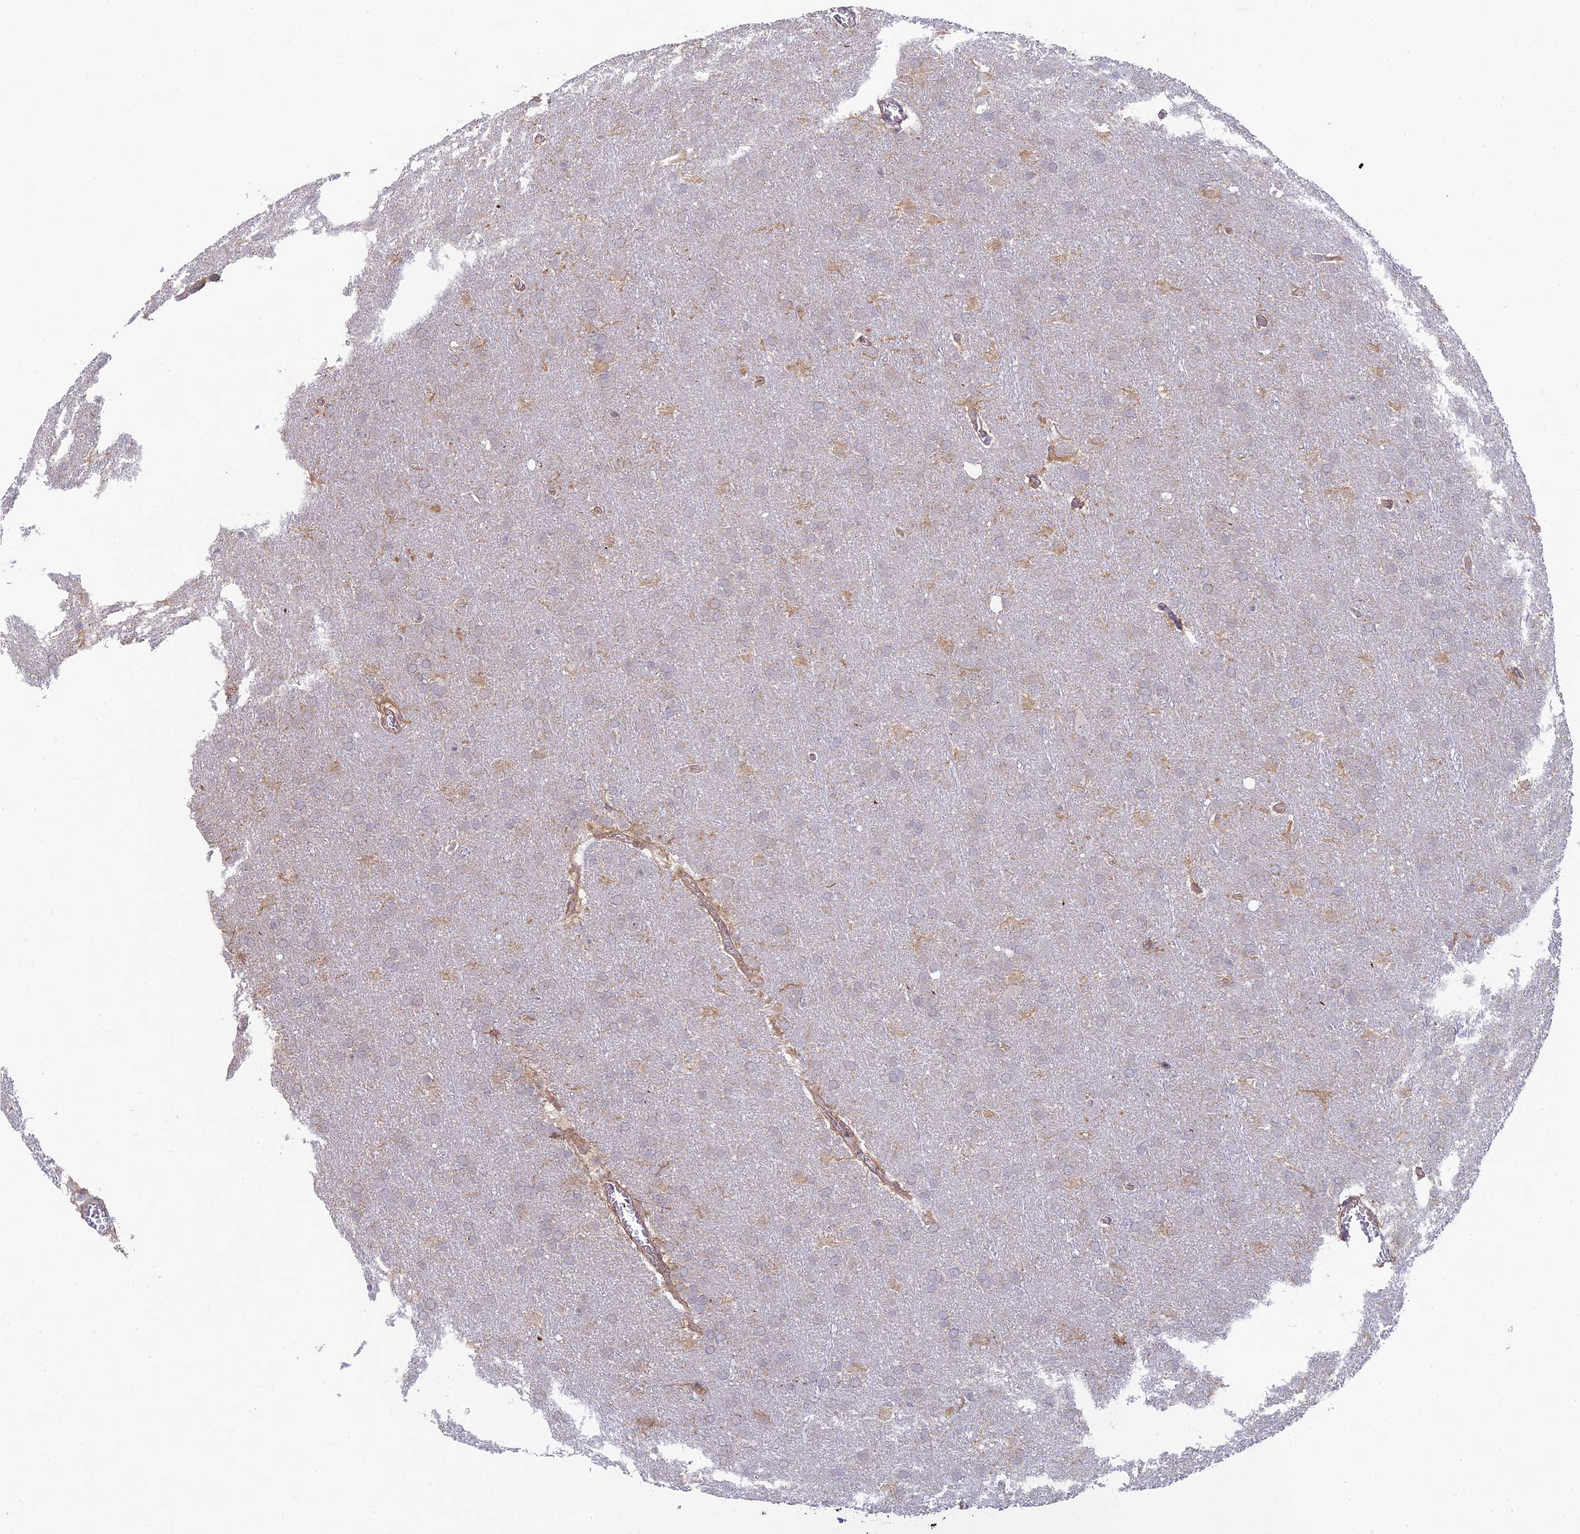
{"staining": {"intensity": "negative", "quantity": "none", "location": "none"}, "tissue": "glioma", "cell_type": "Tumor cells", "image_type": "cancer", "snomed": [{"axis": "morphology", "description": "Glioma, malignant, Low grade"}, {"axis": "topography", "description": "Brain"}], "caption": "DAB (3,3'-diaminobenzidine) immunohistochemical staining of glioma shows no significant expression in tumor cells. (DAB immunohistochemistry visualized using brightfield microscopy, high magnification).", "gene": "INCA1", "patient": {"sex": "female", "age": 32}}